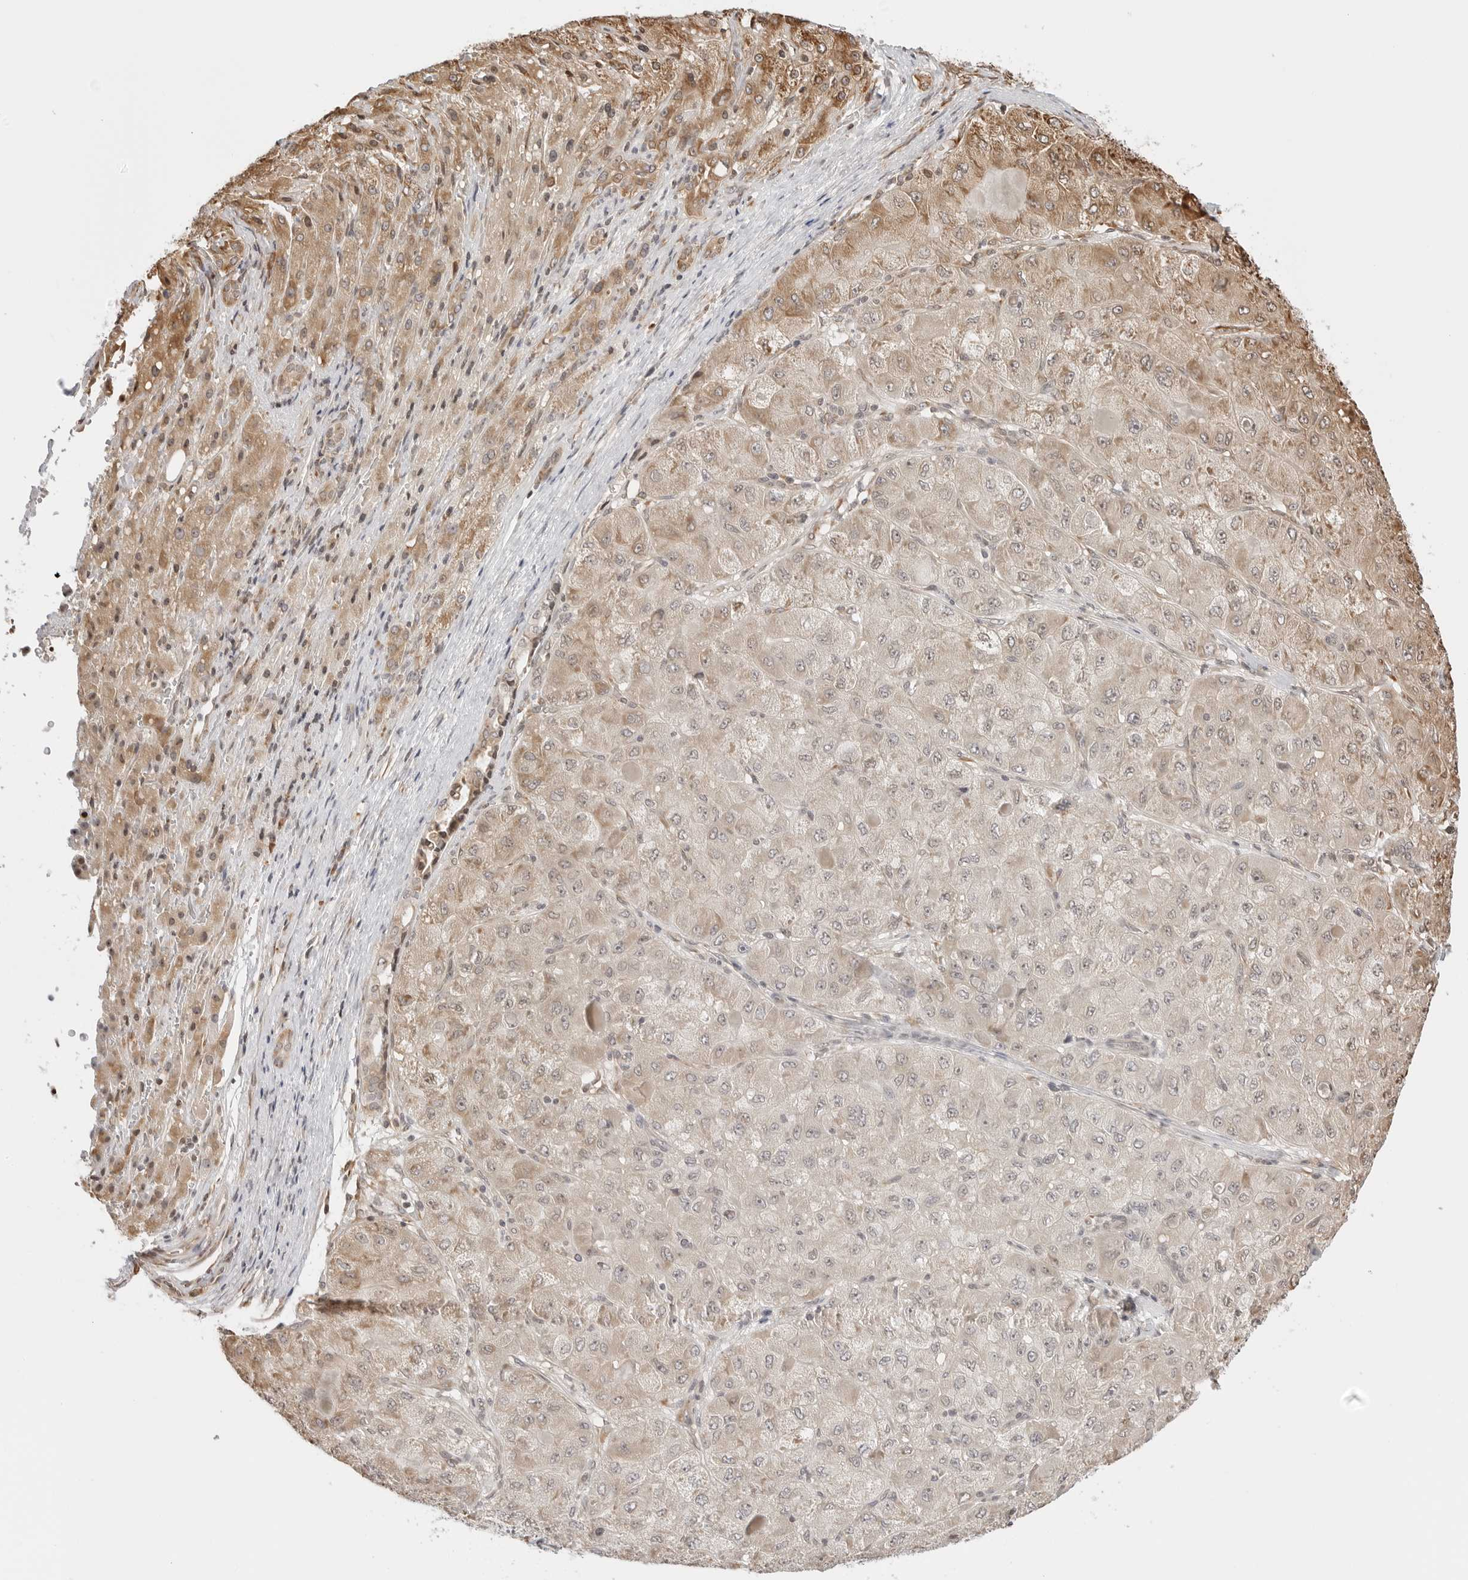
{"staining": {"intensity": "moderate", "quantity": "<25%", "location": "cytoplasmic/membranous"}, "tissue": "liver cancer", "cell_type": "Tumor cells", "image_type": "cancer", "snomed": [{"axis": "morphology", "description": "Carcinoma, Hepatocellular, NOS"}, {"axis": "topography", "description": "Liver"}], "caption": "Tumor cells show moderate cytoplasmic/membranous expression in about <25% of cells in liver cancer (hepatocellular carcinoma).", "gene": "FKBP14", "patient": {"sex": "male", "age": 80}}